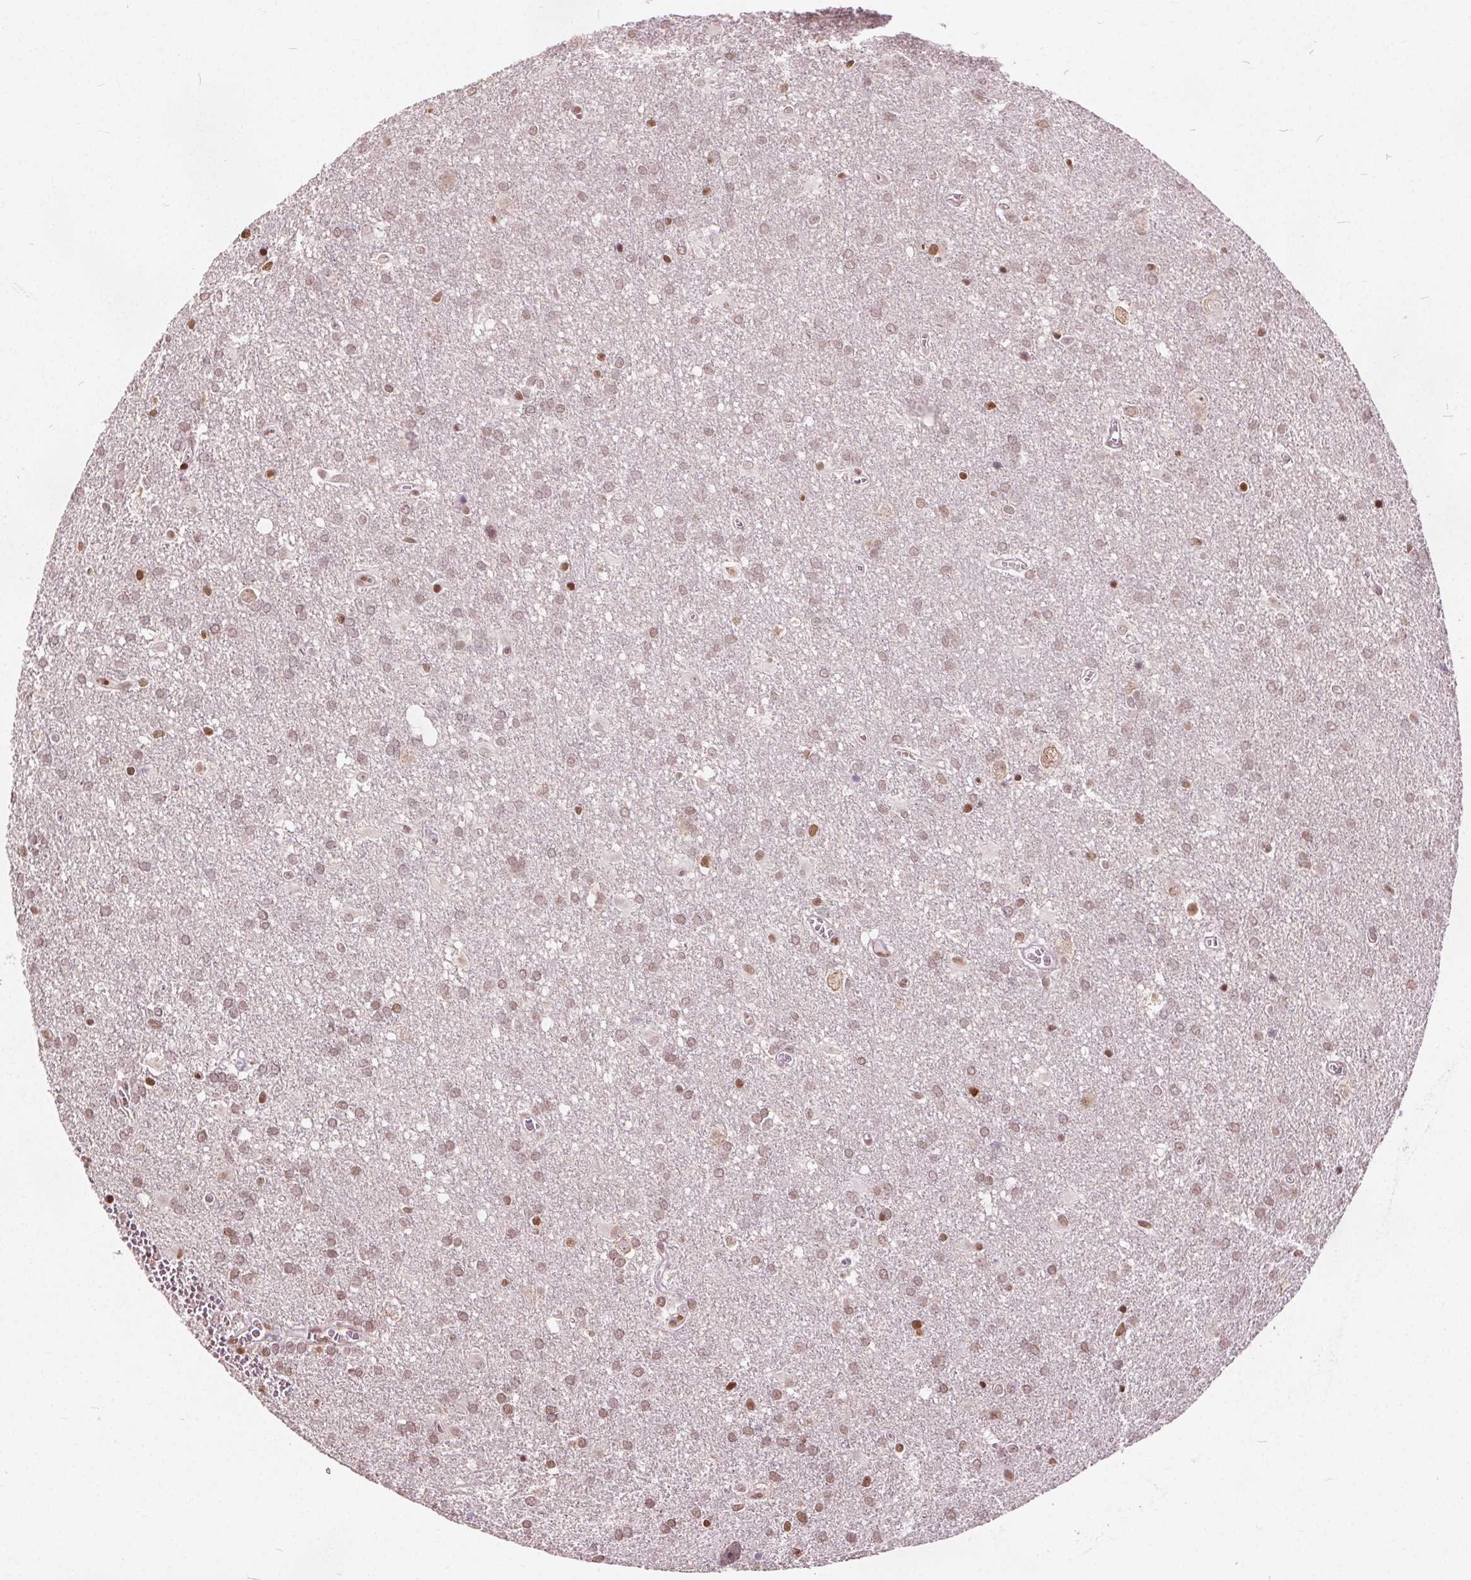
{"staining": {"intensity": "weak", "quantity": ">75%", "location": "nuclear"}, "tissue": "glioma", "cell_type": "Tumor cells", "image_type": "cancer", "snomed": [{"axis": "morphology", "description": "Glioma, malignant, Low grade"}, {"axis": "topography", "description": "Brain"}], "caption": "IHC of low-grade glioma (malignant) demonstrates low levels of weak nuclear positivity in about >75% of tumor cells.", "gene": "ISLR2", "patient": {"sex": "male", "age": 66}}